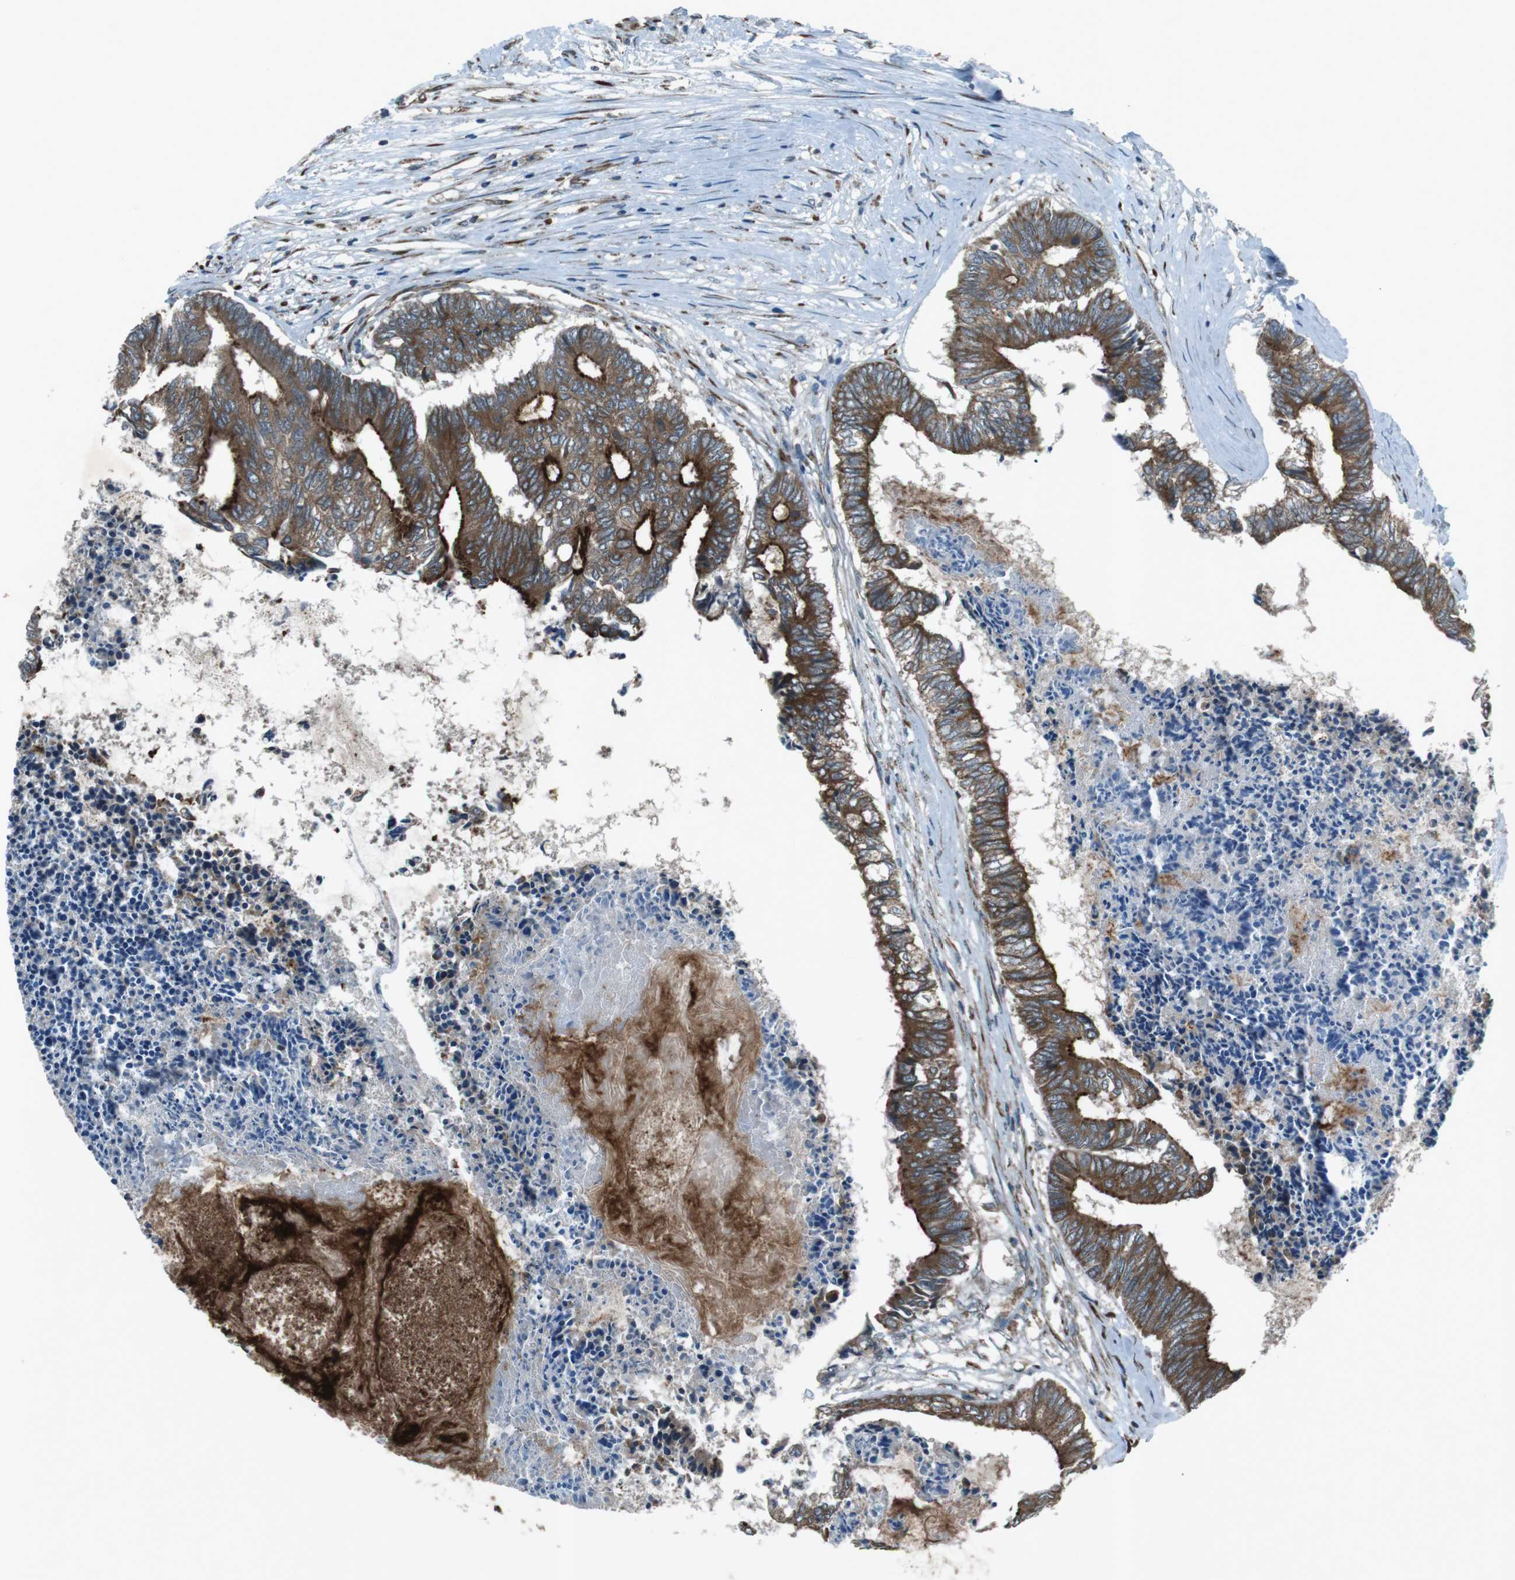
{"staining": {"intensity": "strong", "quantity": ">75%", "location": "cytoplasmic/membranous"}, "tissue": "colorectal cancer", "cell_type": "Tumor cells", "image_type": "cancer", "snomed": [{"axis": "morphology", "description": "Adenocarcinoma, NOS"}, {"axis": "topography", "description": "Rectum"}], "caption": "DAB (3,3'-diaminobenzidine) immunohistochemical staining of colorectal adenocarcinoma demonstrates strong cytoplasmic/membranous protein staining in approximately >75% of tumor cells.", "gene": "SLC41A1", "patient": {"sex": "male", "age": 63}}